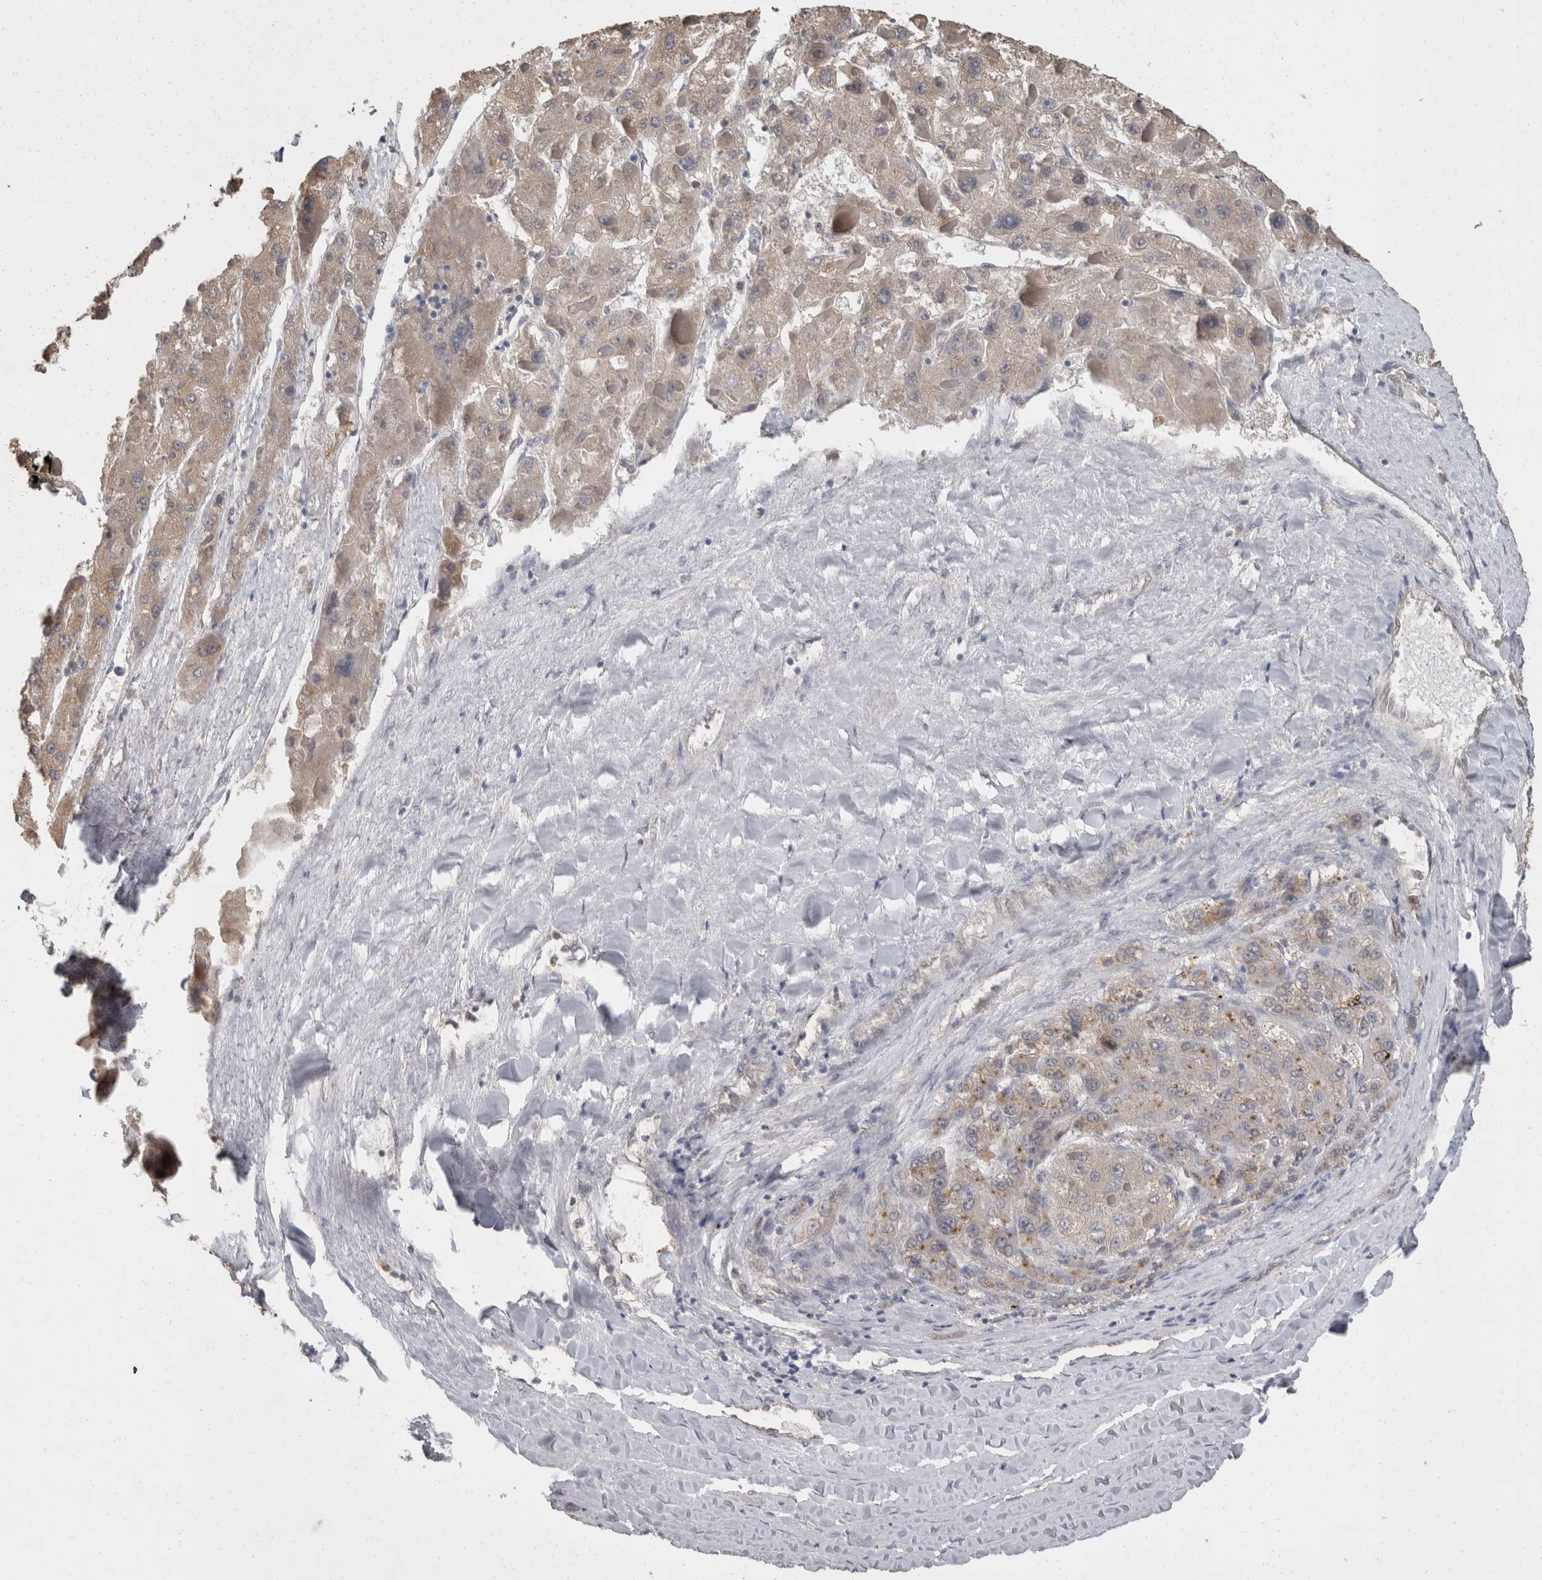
{"staining": {"intensity": "weak", "quantity": ">75%", "location": "cytoplasmic/membranous"}, "tissue": "liver cancer", "cell_type": "Tumor cells", "image_type": "cancer", "snomed": [{"axis": "morphology", "description": "Carcinoma, Hepatocellular, NOS"}, {"axis": "topography", "description": "Liver"}], "caption": "Liver hepatocellular carcinoma stained with DAB immunohistochemistry (IHC) reveals low levels of weak cytoplasmic/membranous positivity in approximately >75% of tumor cells.", "gene": "FHOD3", "patient": {"sex": "female", "age": 73}}